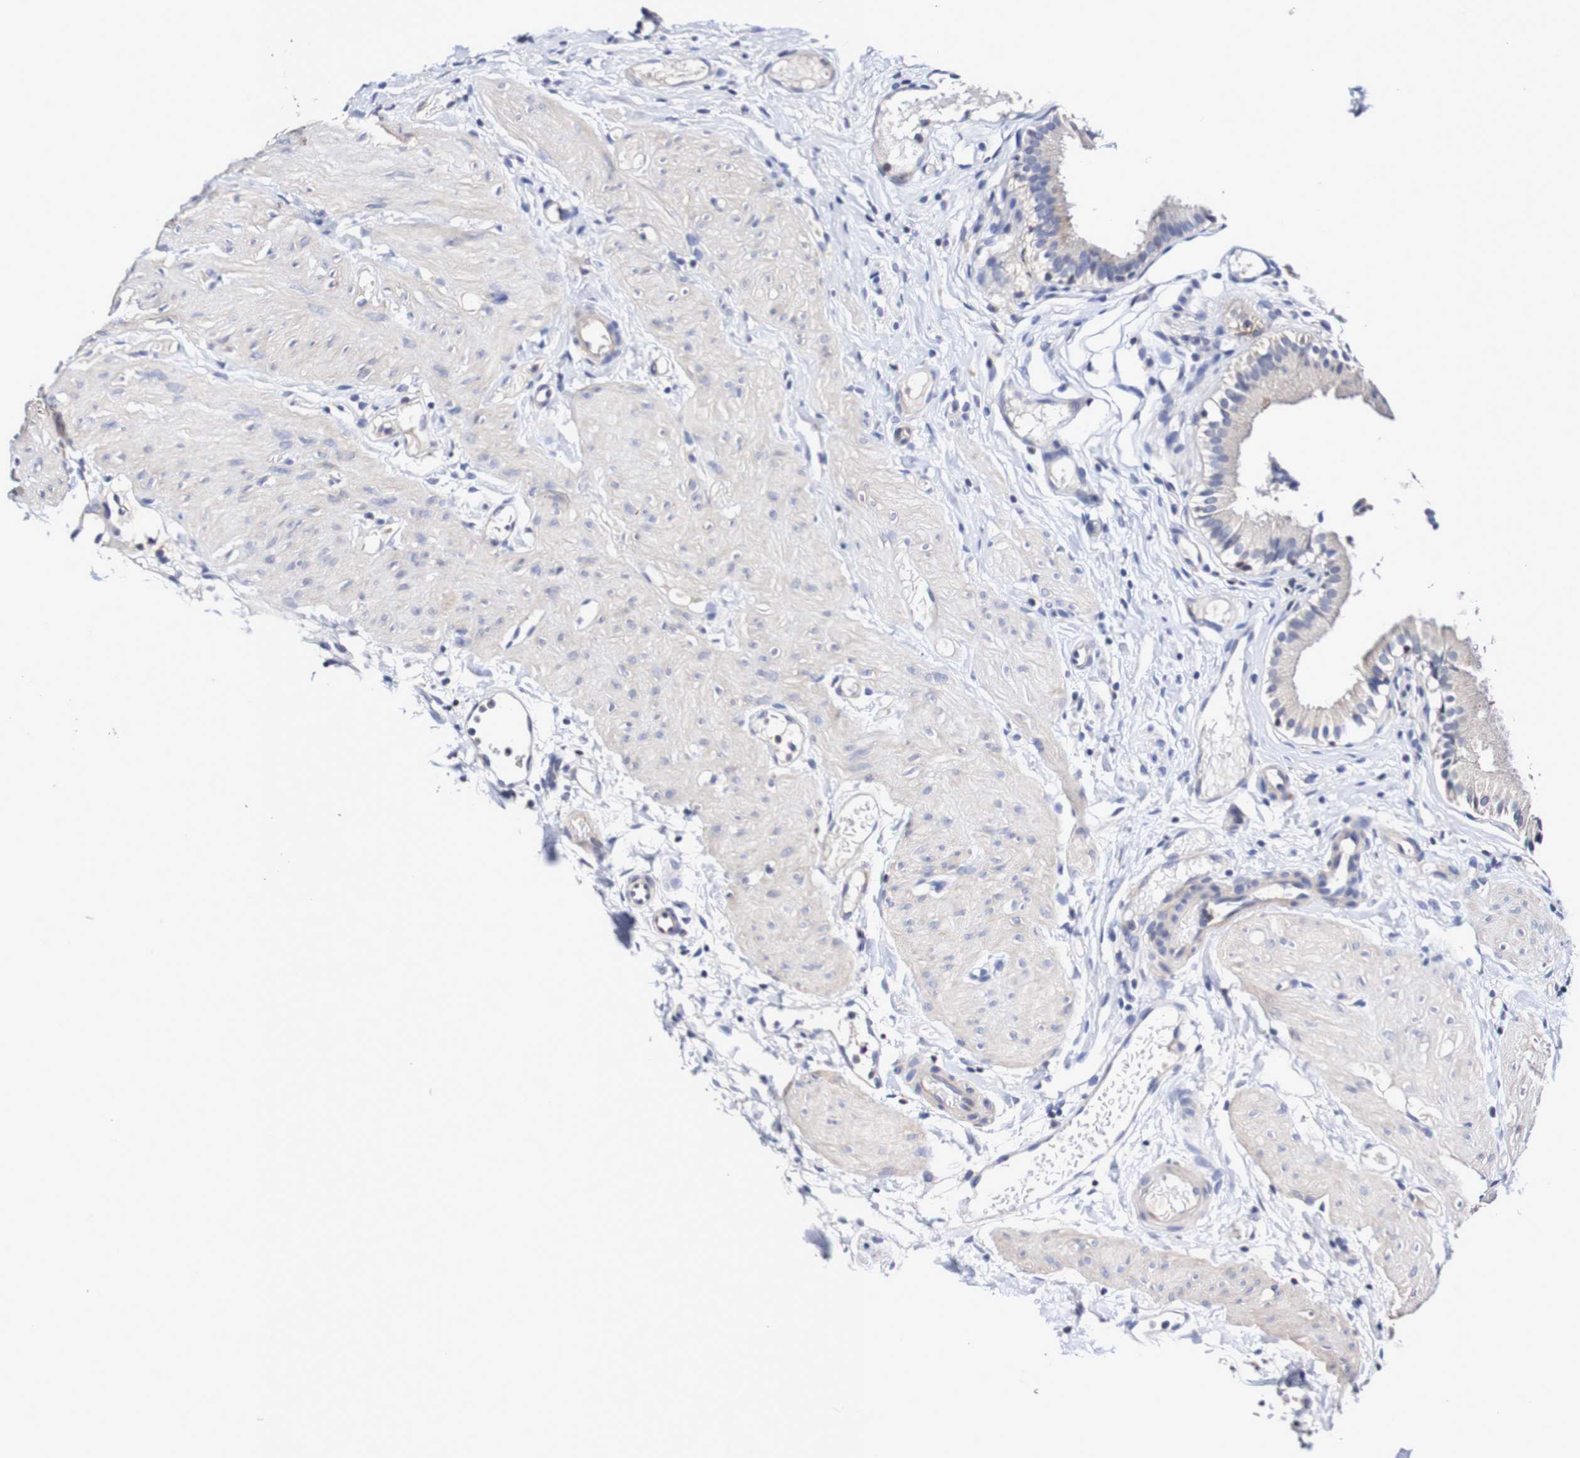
{"staining": {"intensity": "weak", "quantity": ">75%", "location": "cytoplasmic/membranous"}, "tissue": "gallbladder", "cell_type": "Glandular cells", "image_type": "normal", "snomed": [{"axis": "morphology", "description": "Normal tissue, NOS"}, {"axis": "topography", "description": "Gallbladder"}], "caption": "Normal gallbladder demonstrates weak cytoplasmic/membranous staining in approximately >75% of glandular cells.", "gene": "ACVR1C", "patient": {"sex": "female", "age": 26}}